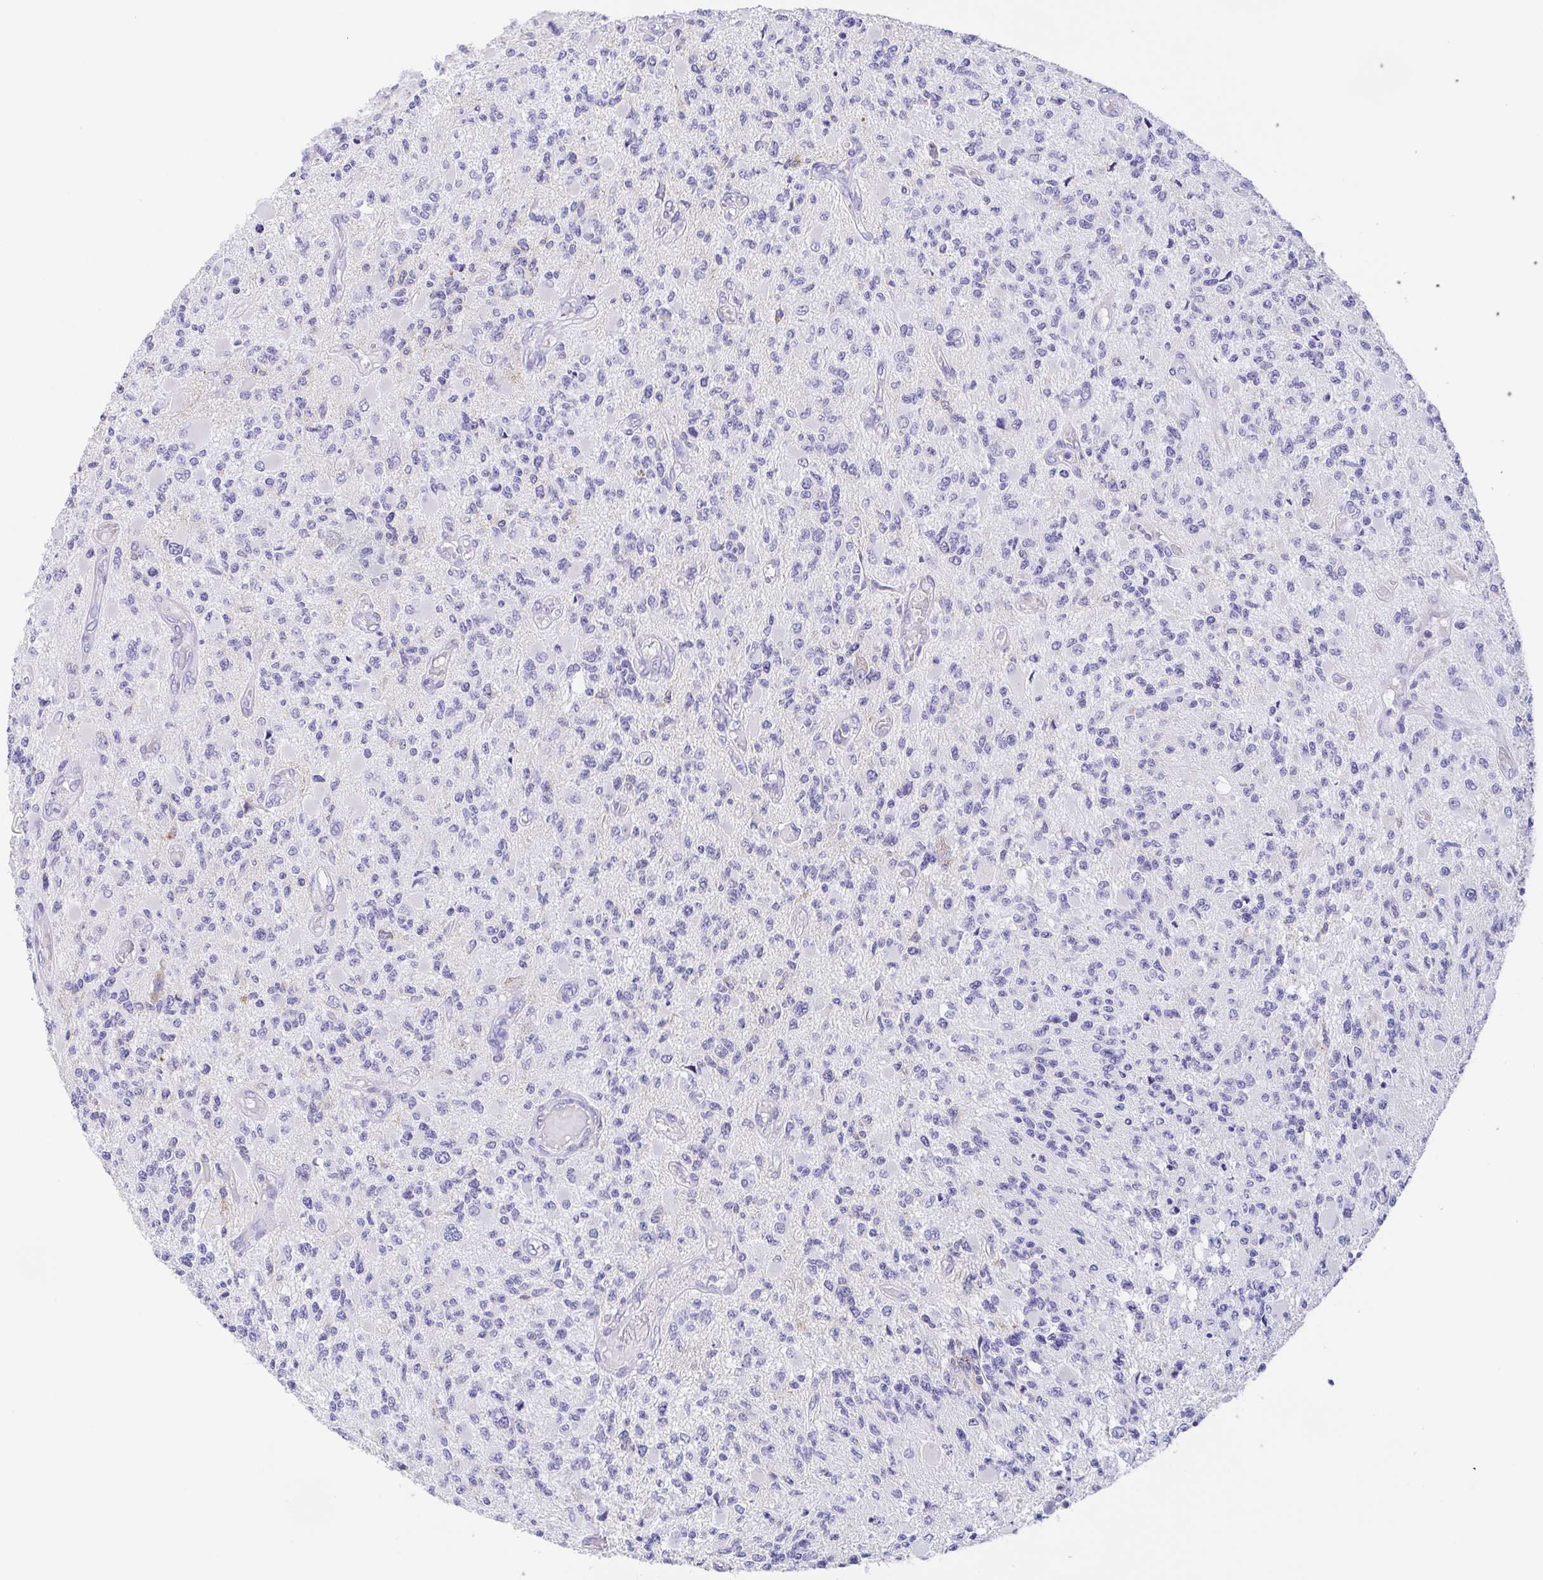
{"staining": {"intensity": "negative", "quantity": "none", "location": "none"}, "tissue": "glioma", "cell_type": "Tumor cells", "image_type": "cancer", "snomed": [{"axis": "morphology", "description": "Glioma, malignant, High grade"}, {"axis": "topography", "description": "Brain"}], "caption": "DAB immunohistochemical staining of human high-grade glioma (malignant) shows no significant positivity in tumor cells. (Stains: DAB immunohistochemistry with hematoxylin counter stain, Microscopy: brightfield microscopy at high magnification).", "gene": "SCG3", "patient": {"sex": "female", "age": 63}}